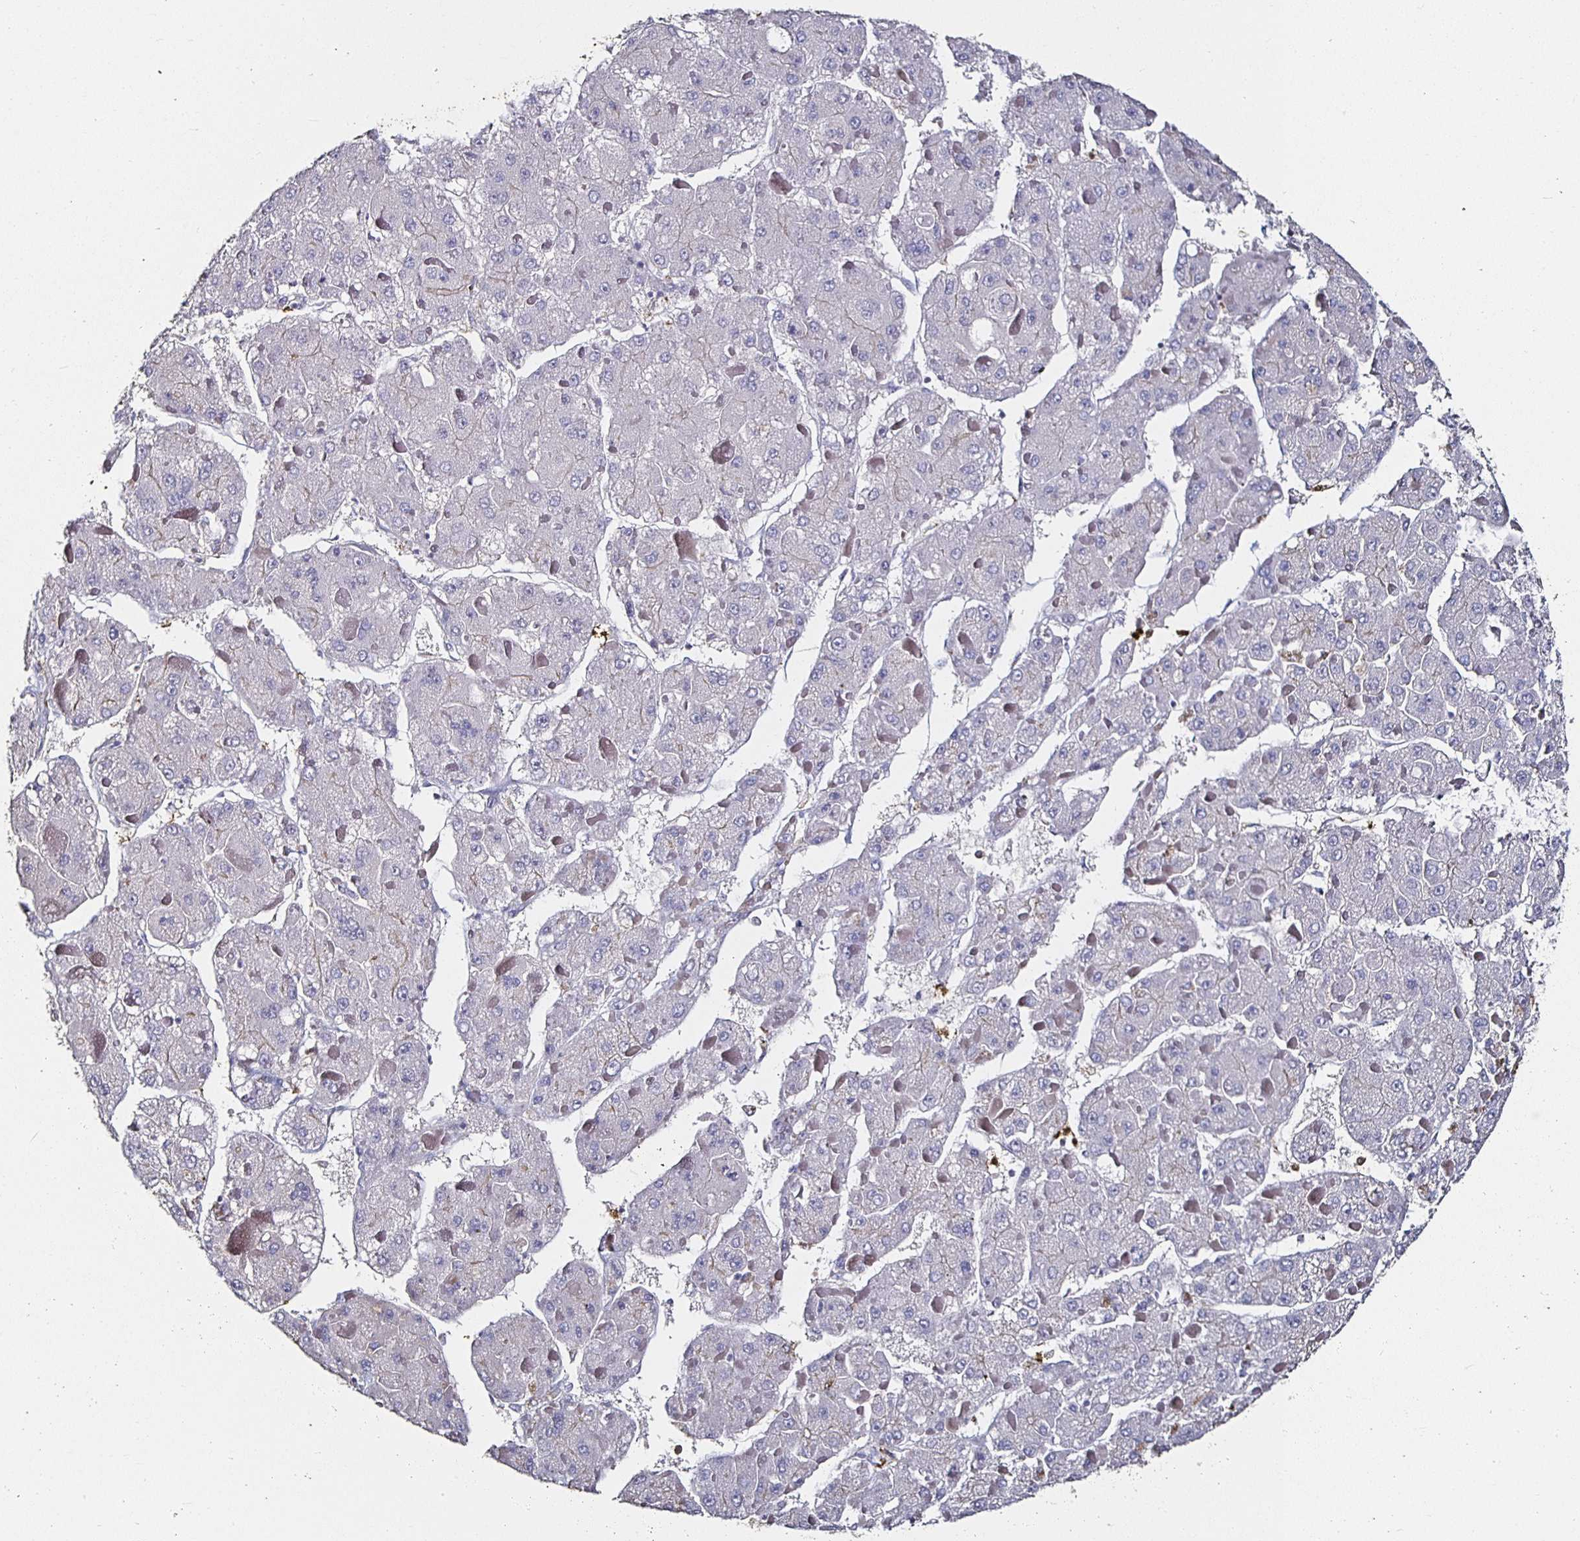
{"staining": {"intensity": "negative", "quantity": "none", "location": "none"}, "tissue": "liver cancer", "cell_type": "Tumor cells", "image_type": "cancer", "snomed": [{"axis": "morphology", "description": "Carcinoma, Hepatocellular, NOS"}, {"axis": "topography", "description": "Liver"}], "caption": "IHC histopathology image of human liver hepatocellular carcinoma stained for a protein (brown), which demonstrates no staining in tumor cells. Nuclei are stained in blue.", "gene": "TLR4", "patient": {"sex": "female", "age": 73}}